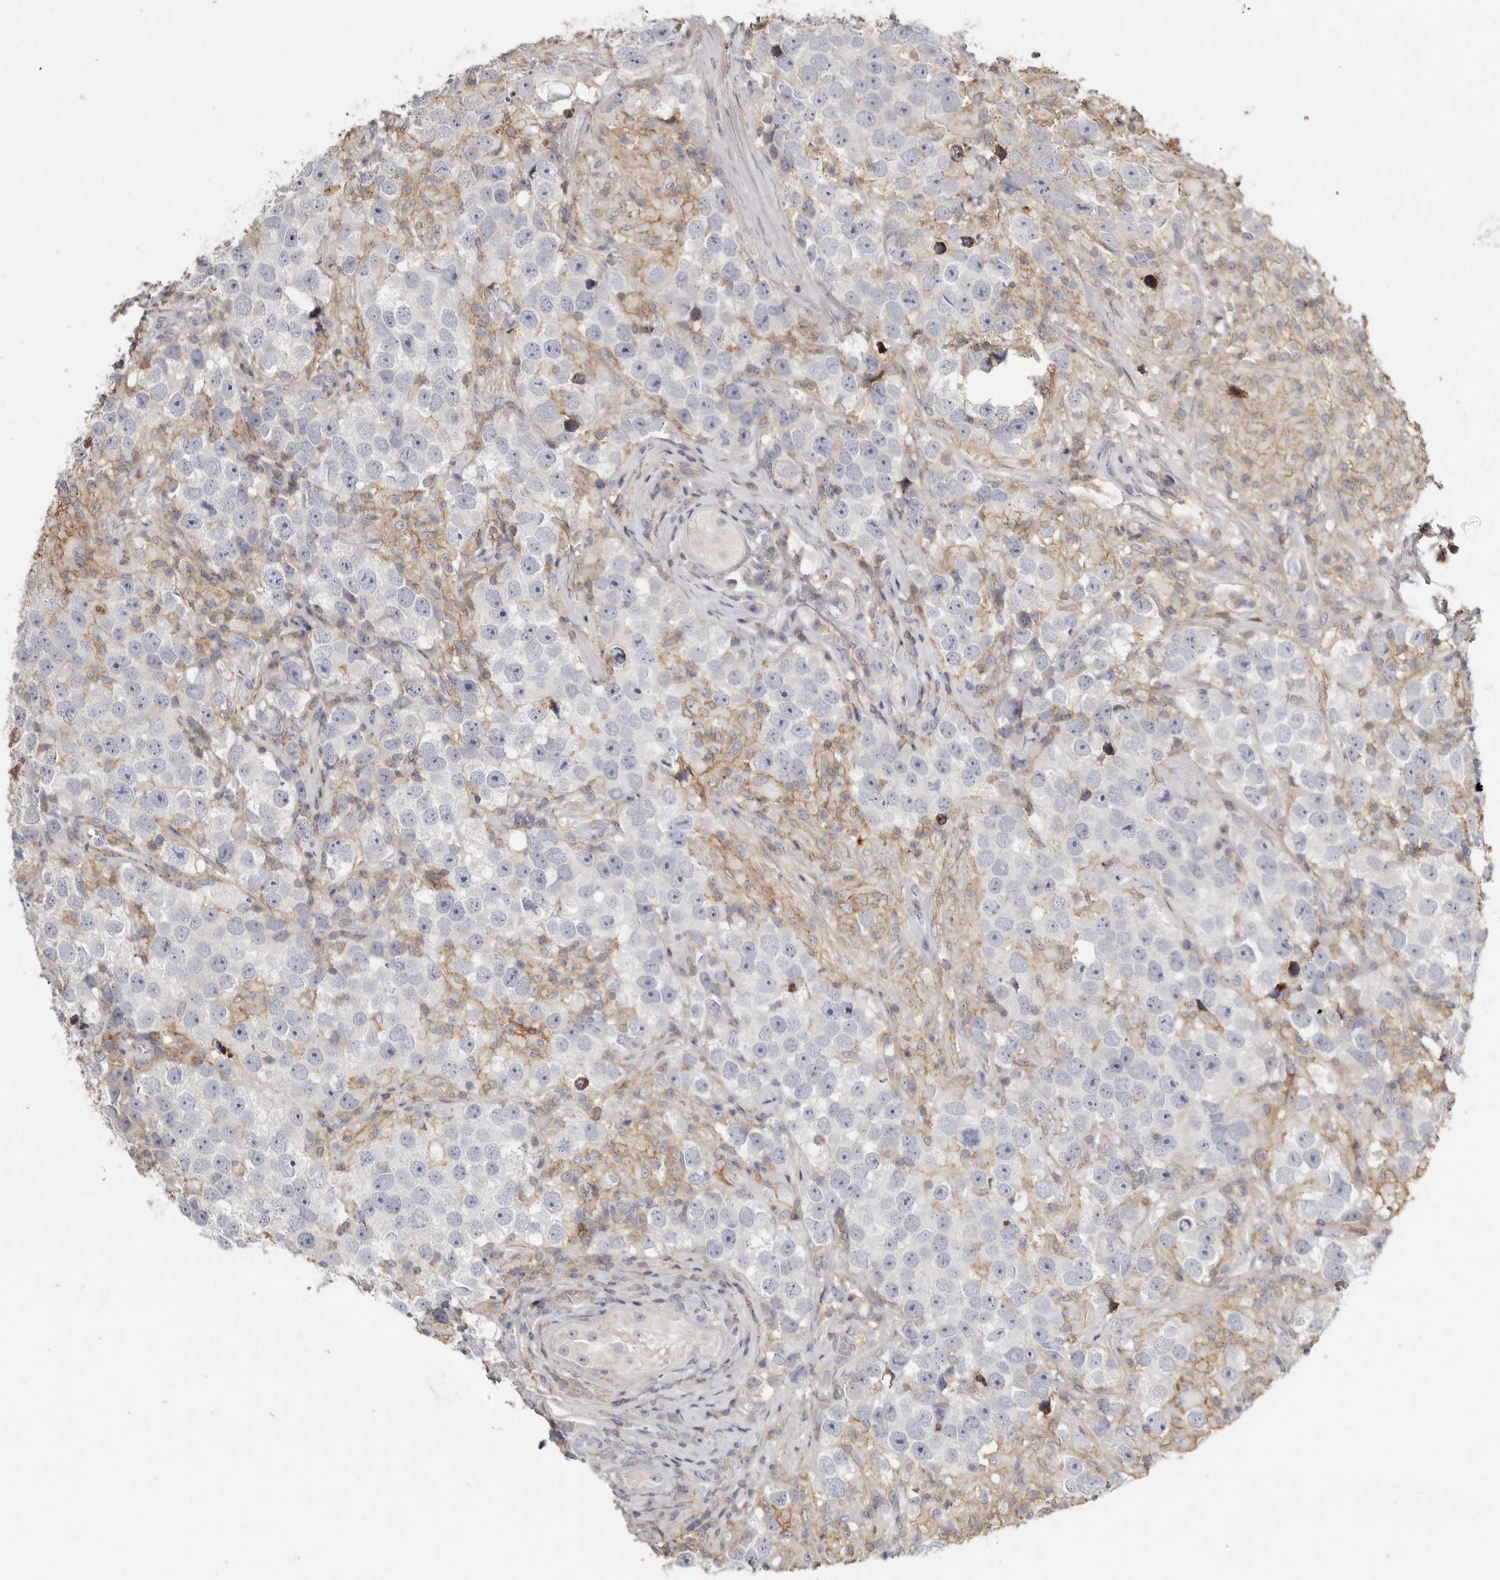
{"staining": {"intensity": "negative", "quantity": "none", "location": "none"}, "tissue": "testis cancer", "cell_type": "Tumor cells", "image_type": "cancer", "snomed": [{"axis": "morphology", "description": "Seminoma, NOS"}, {"axis": "topography", "description": "Testis"}], "caption": "High magnification brightfield microscopy of testis cancer (seminoma) stained with DAB (brown) and counterstained with hematoxylin (blue): tumor cells show no significant staining. Brightfield microscopy of immunohistochemistry stained with DAB (brown) and hematoxylin (blue), captured at high magnification.", "gene": "KIF26B", "patient": {"sex": "male", "age": 49}}